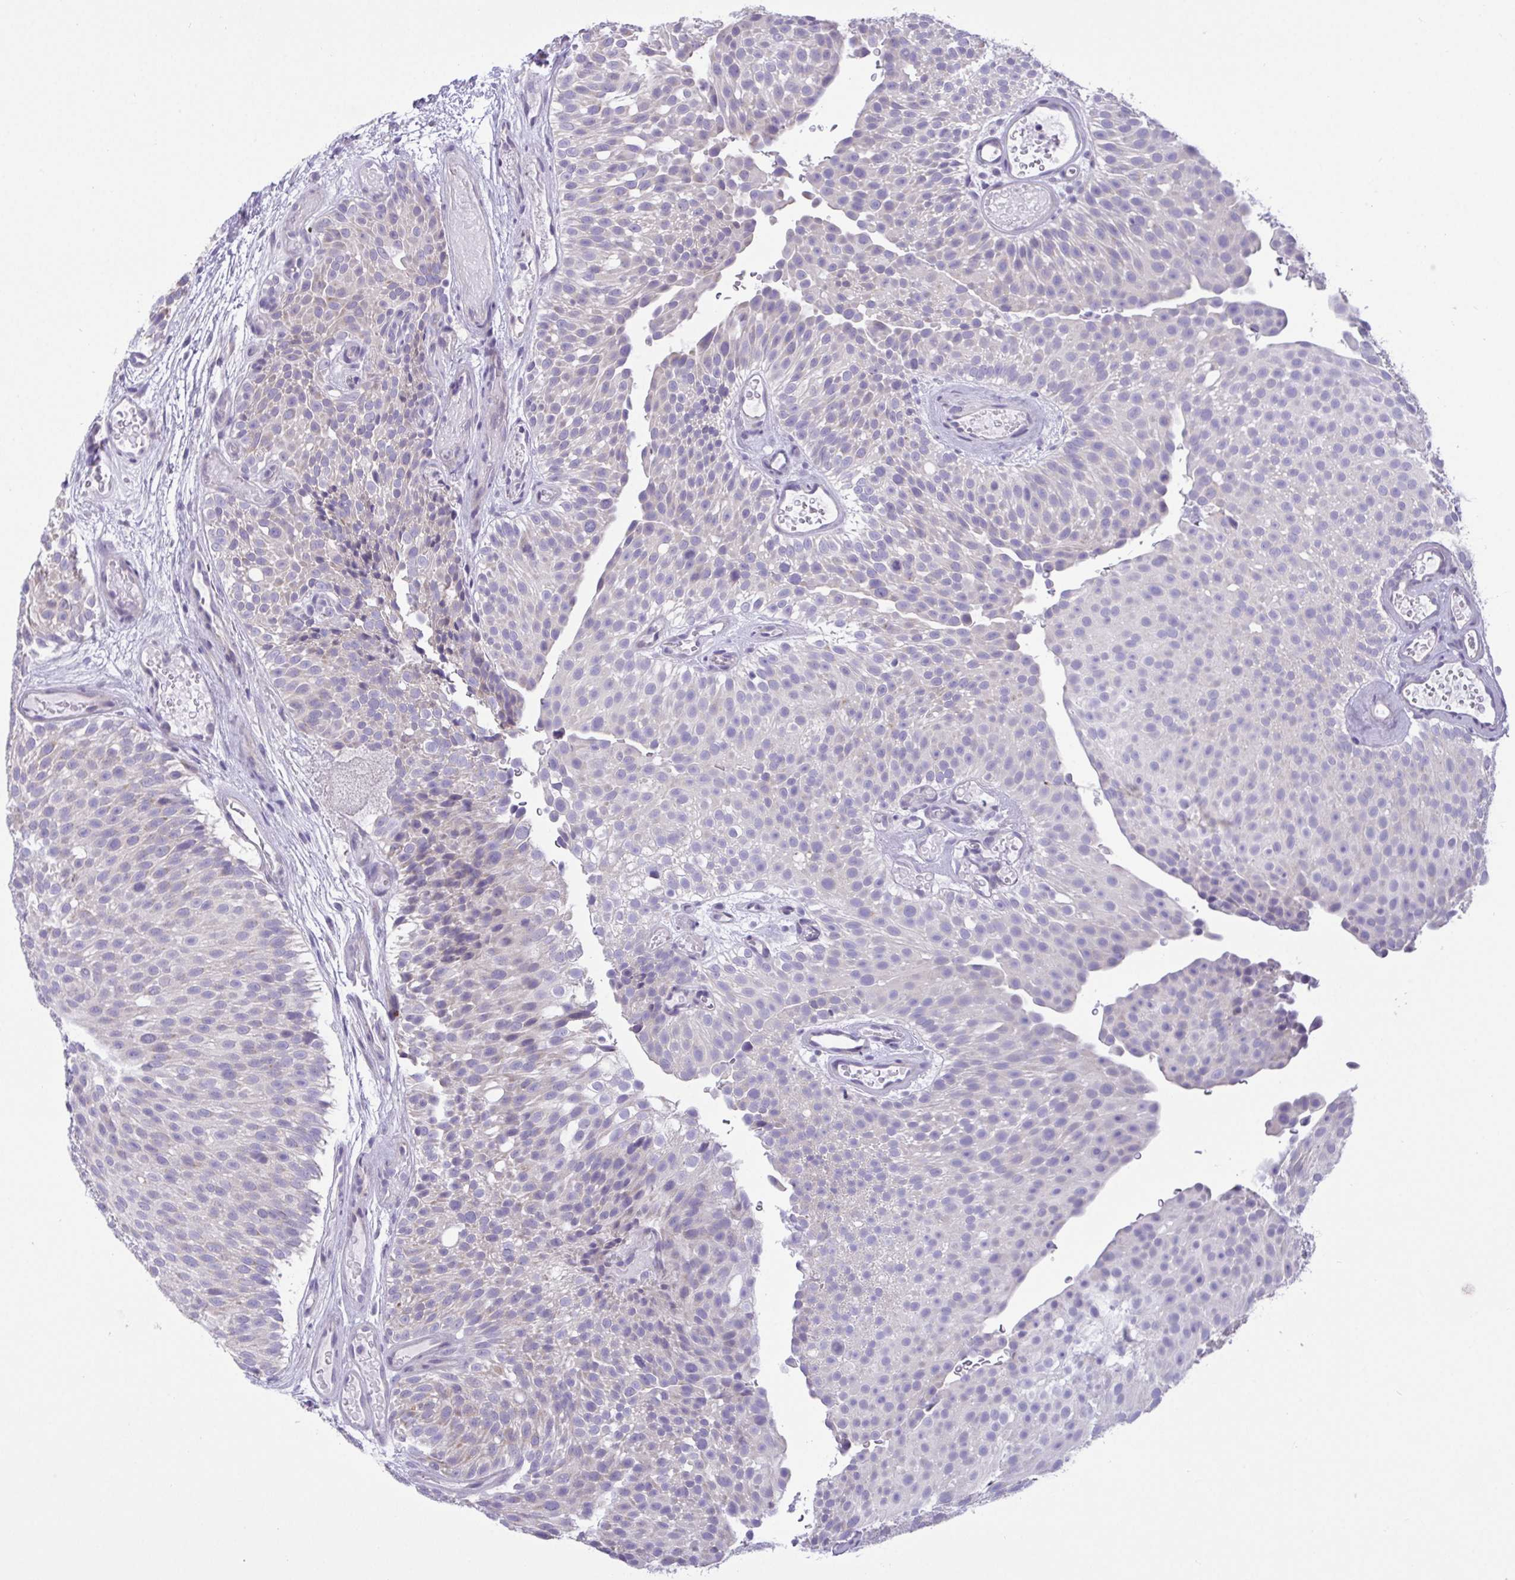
{"staining": {"intensity": "negative", "quantity": "none", "location": "none"}, "tissue": "urothelial cancer", "cell_type": "Tumor cells", "image_type": "cancer", "snomed": [{"axis": "morphology", "description": "Urothelial carcinoma, Low grade"}, {"axis": "topography", "description": "Urinary bladder"}], "caption": "Human urothelial carcinoma (low-grade) stained for a protein using IHC reveals no staining in tumor cells.", "gene": "C4orf33", "patient": {"sex": "male", "age": 78}}